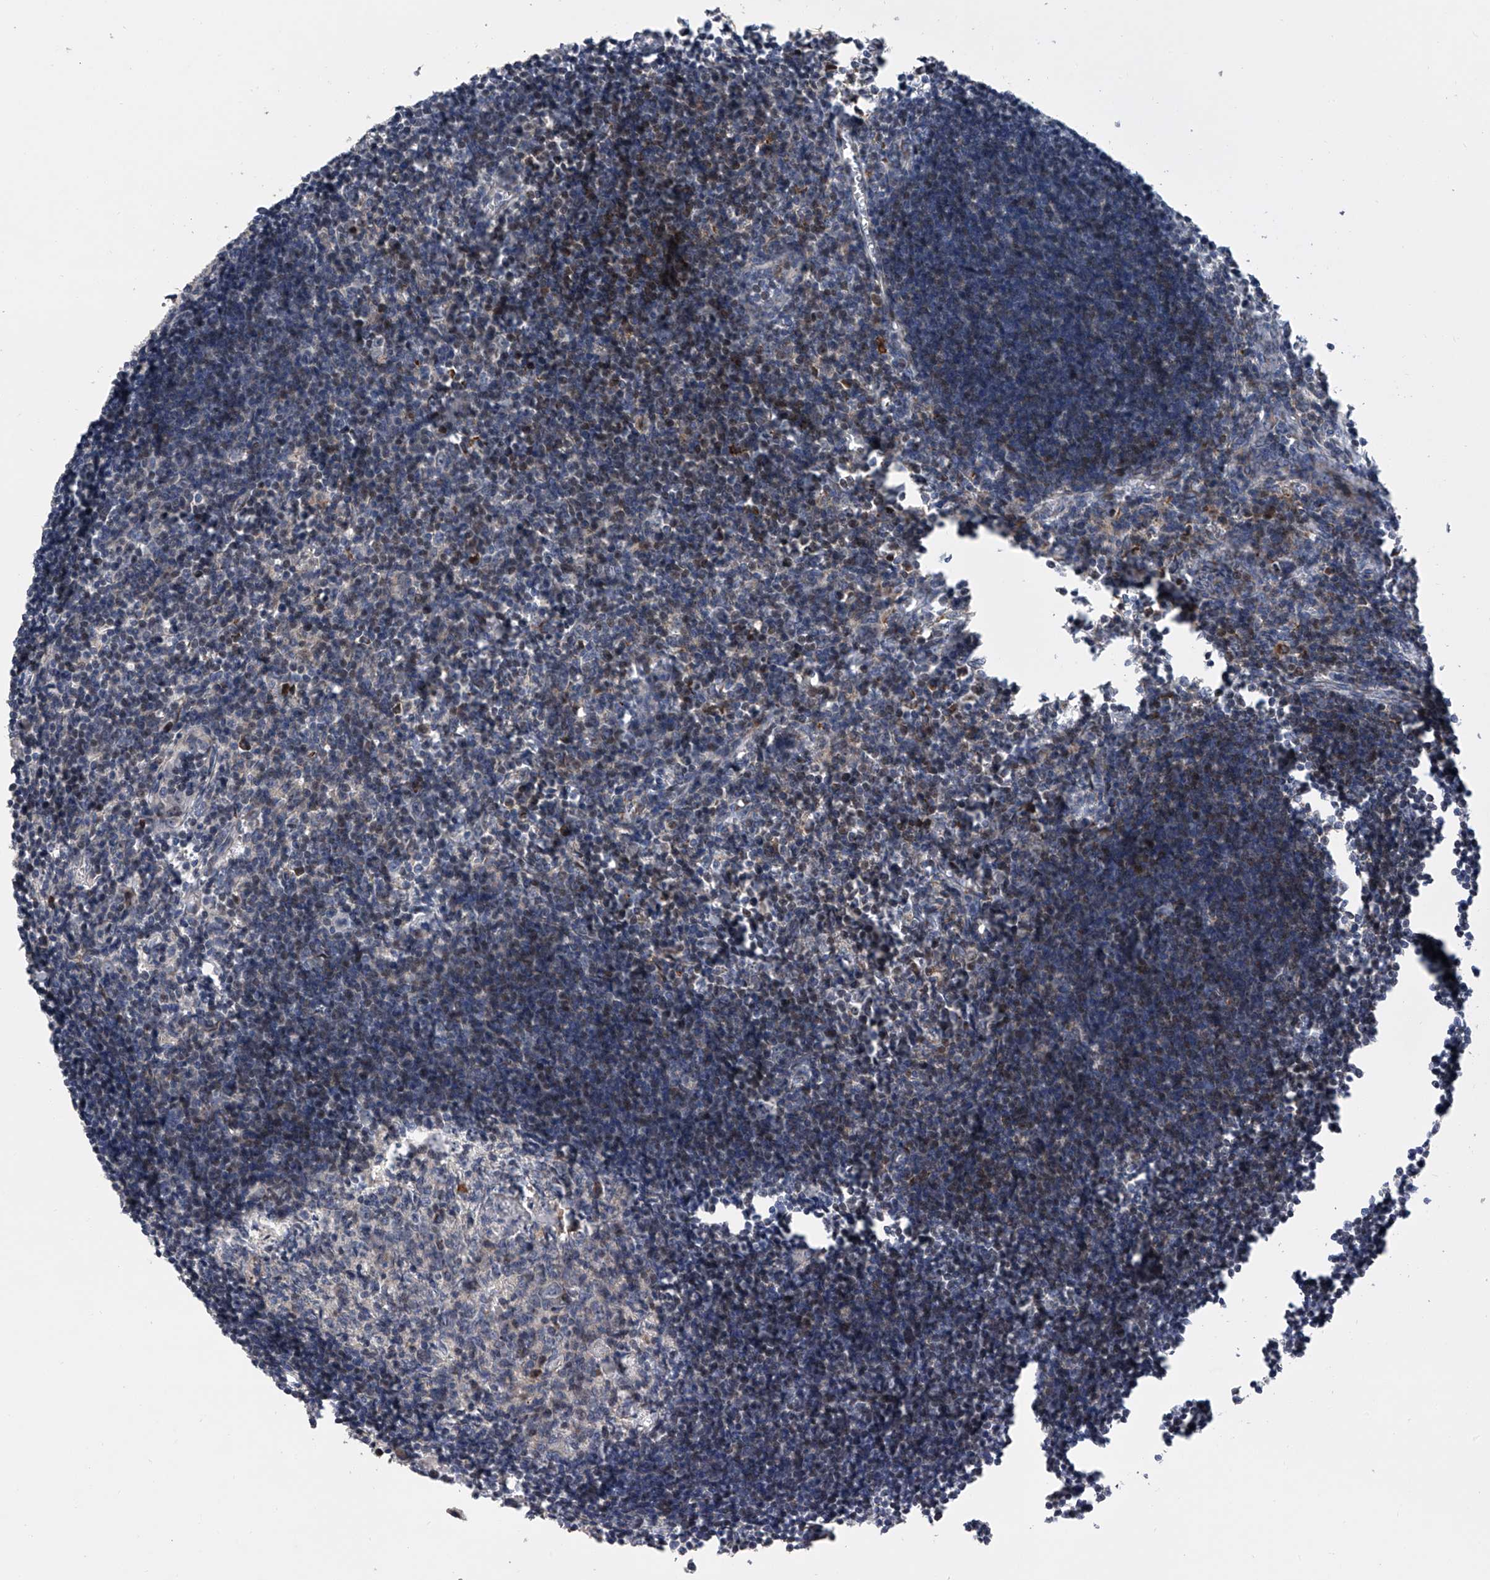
{"staining": {"intensity": "moderate", "quantity": "<25%", "location": "cytoplasmic/membranous"}, "tissue": "lymph node", "cell_type": "Germinal center cells", "image_type": "normal", "snomed": [{"axis": "morphology", "description": "Normal tissue, NOS"}, {"axis": "morphology", "description": "Malignant melanoma, Metastatic site"}, {"axis": "topography", "description": "Lymph node"}], "caption": "This is an image of IHC staining of unremarkable lymph node, which shows moderate staining in the cytoplasmic/membranous of germinal center cells.", "gene": "DLGAP2", "patient": {"sex": "male", "age": 41}}